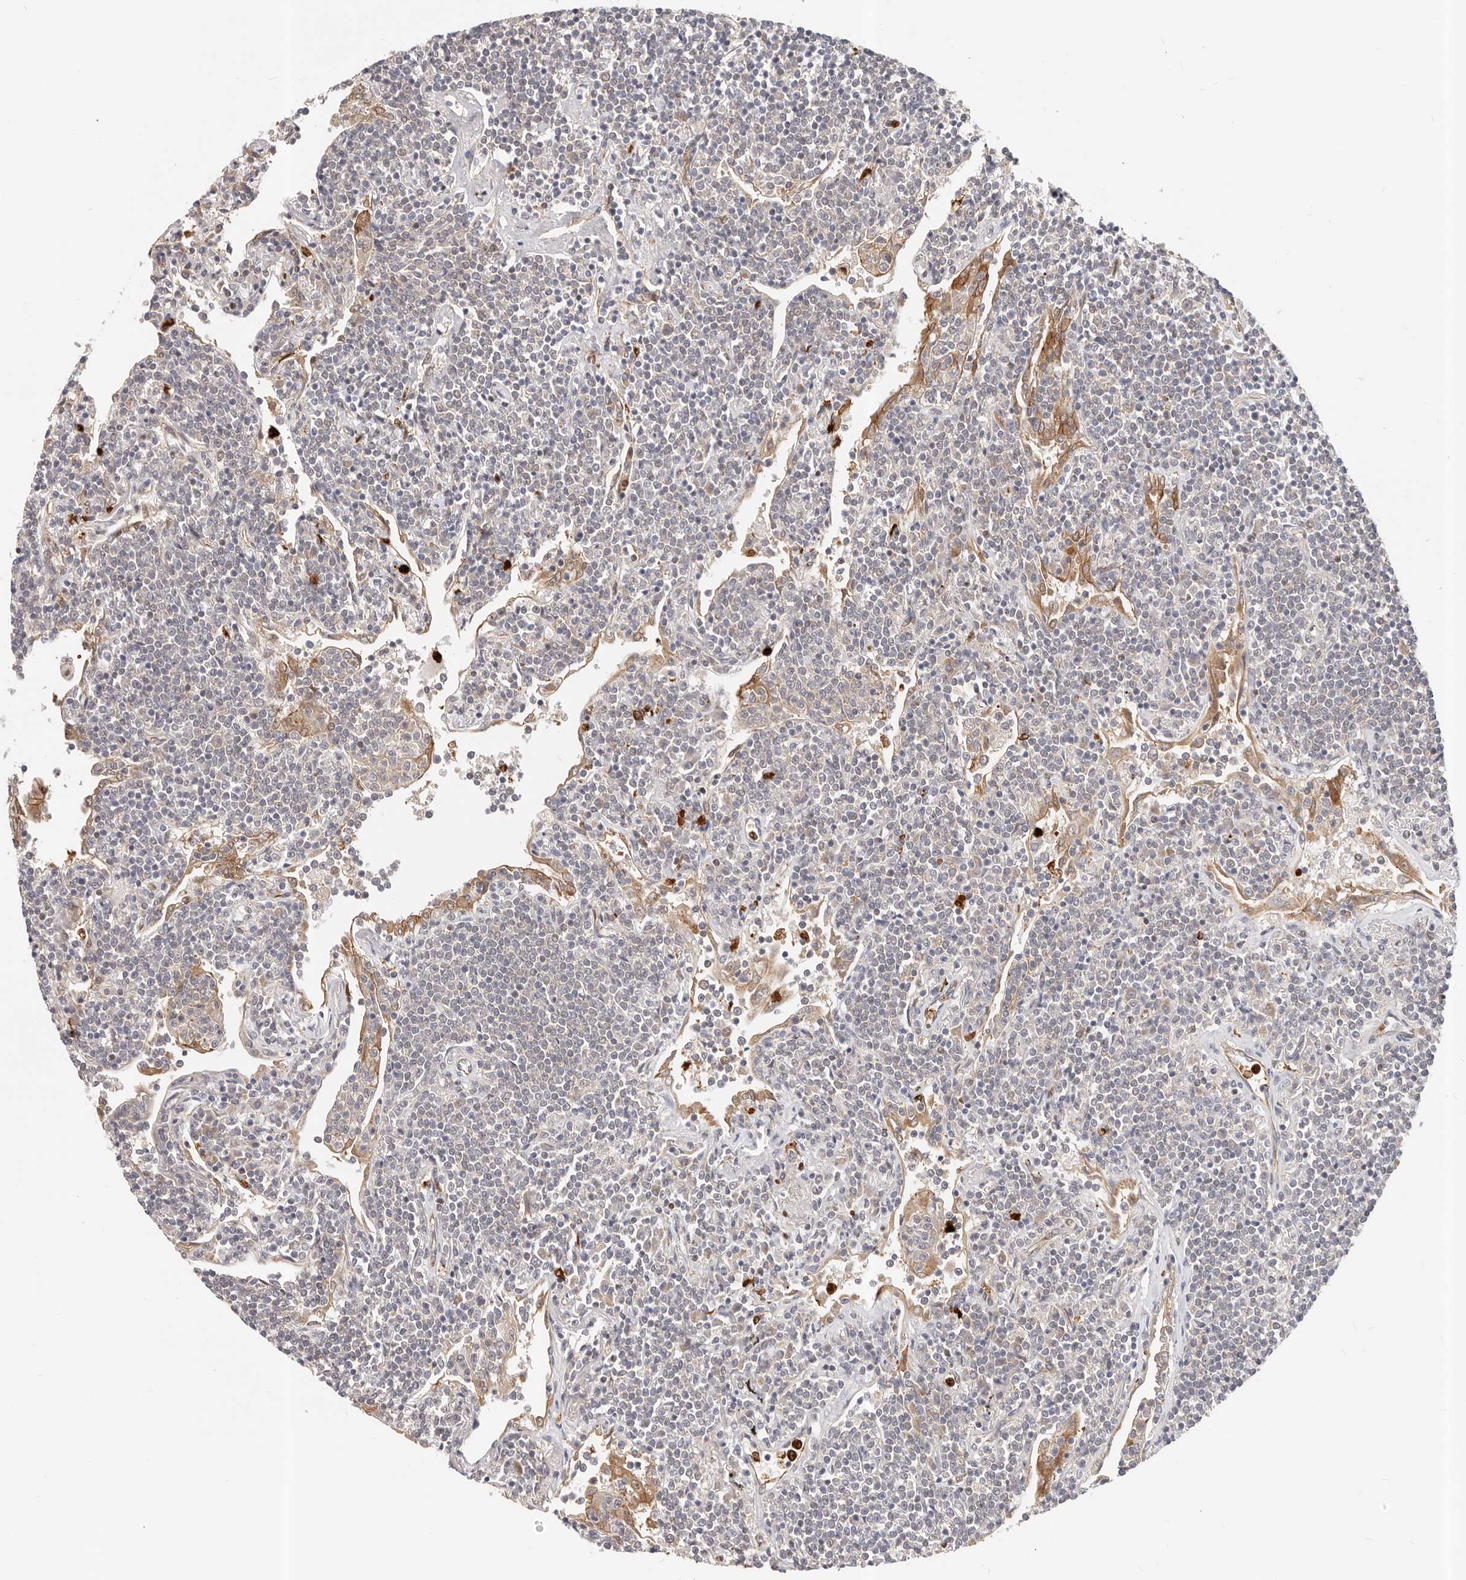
{"staining": {"intensity": "negative", "quantity": "none", "location": "none"}, "tissue": "lymphoma", "cell_type": "Tumor cells", "image_type": "cancer", "snomed": [{"axis": "morphology", "description": "Malignant lymphoma, non-Hodgkin's type, Low grade"}, {"axis": "topography", "description": "Lung"}], "caption": "Tumor cells are negative for brown protein staining in lymphoma.", "gene": "AFDN", "patient": {"sex": "female", "age": 71}}